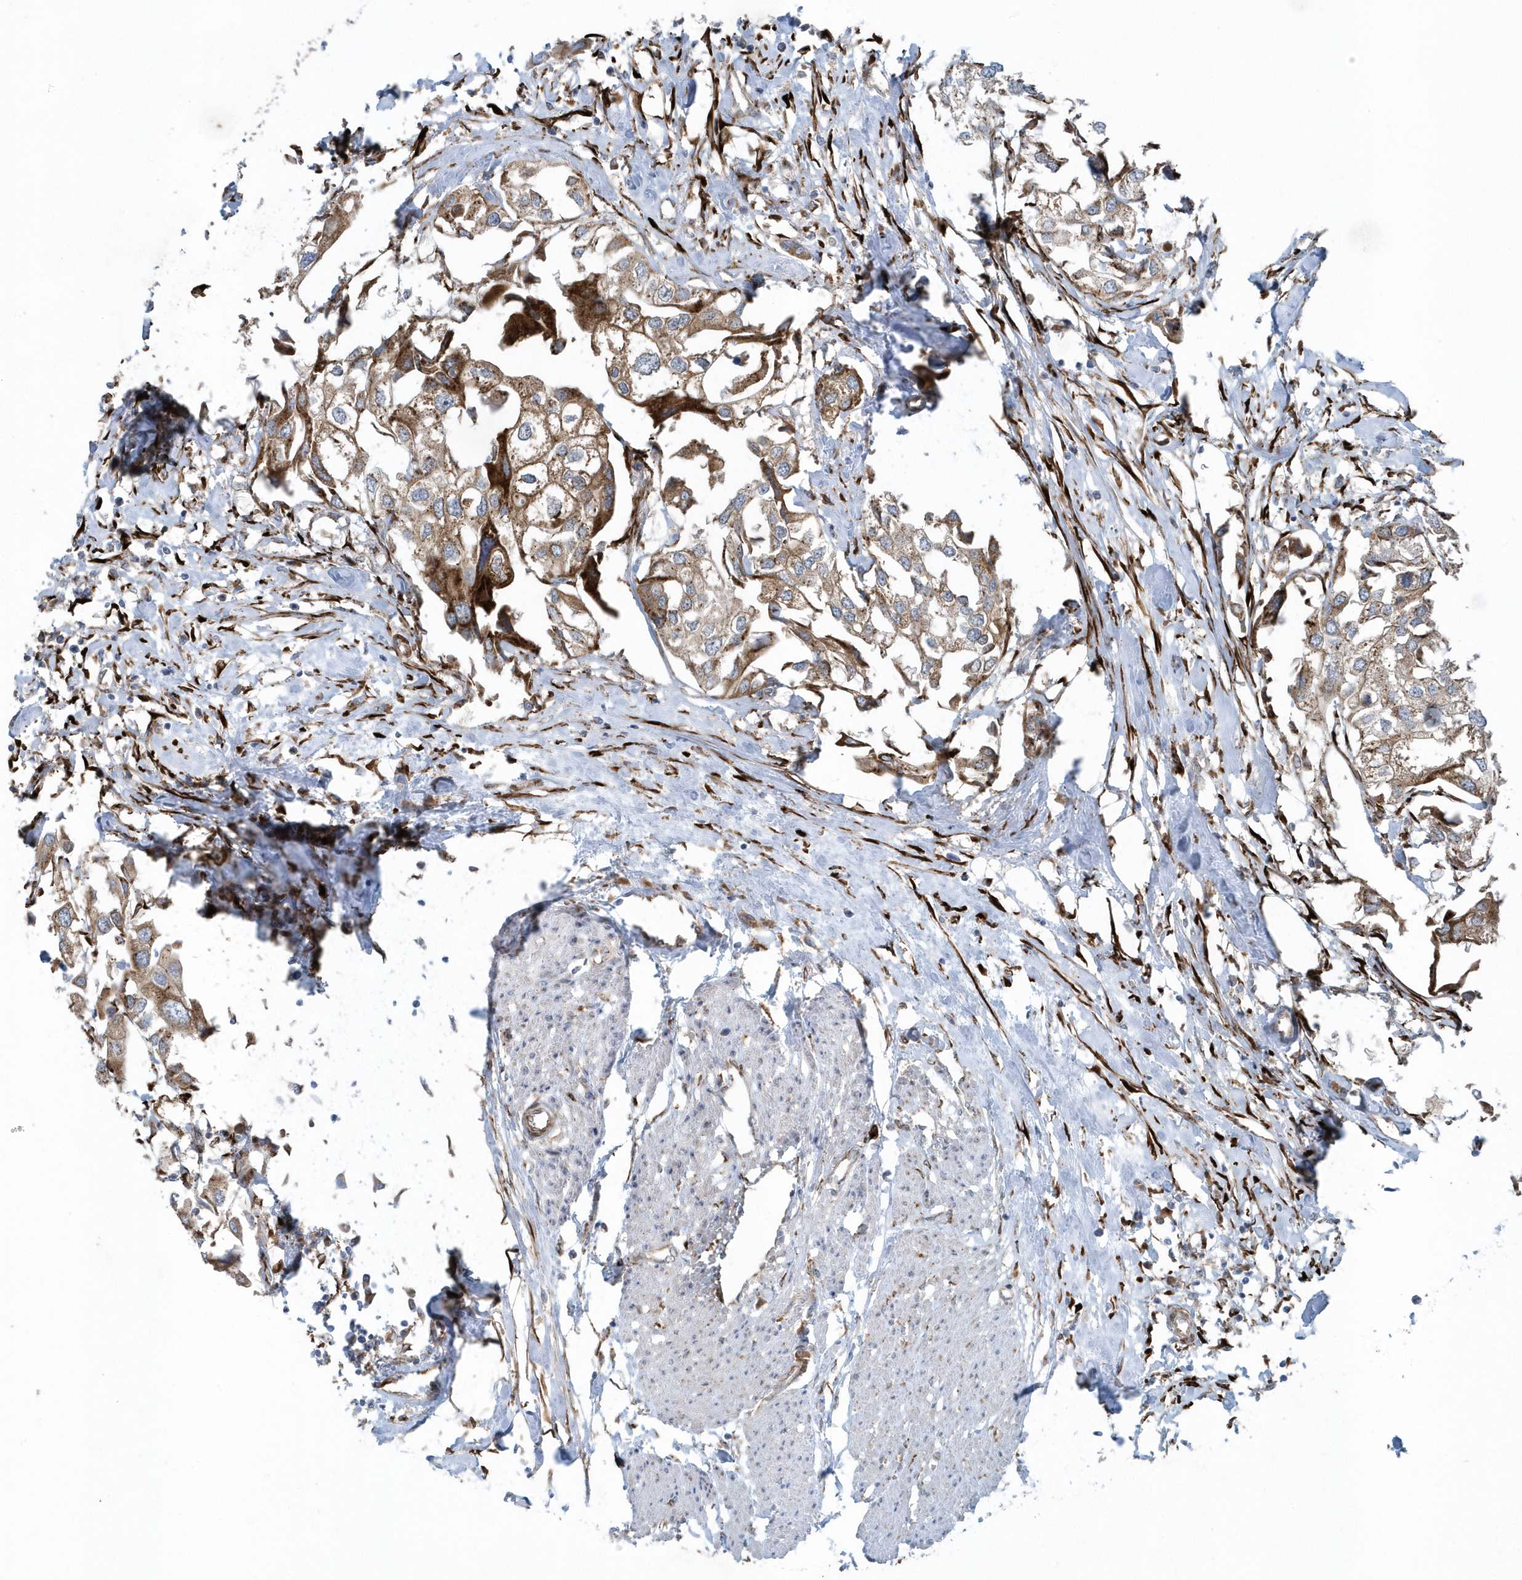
{"staining": {"intensity": "moderate", "quantity": ">75%", "location": "cytoplasmic/membranous"}, "tissue": "urothelial cancer", "cell_type": "Tumor cells", "image_type": "cancer", "snomed": [{"axis": "morphology", "description": "Urothelial carcinoma, High grade"}, {"axis": "topography", "description": "Urinary bladder"}], "caption": "Immunohistochemistry micrograph of urothelial cancer stained for a protein (brown), which exhibits medium levels of moderate cytoplasmic/membranous positivity in about >75% of tumor cells.", "gene": "FAM98A", "patient": {"sex": "male", "age": 64}}